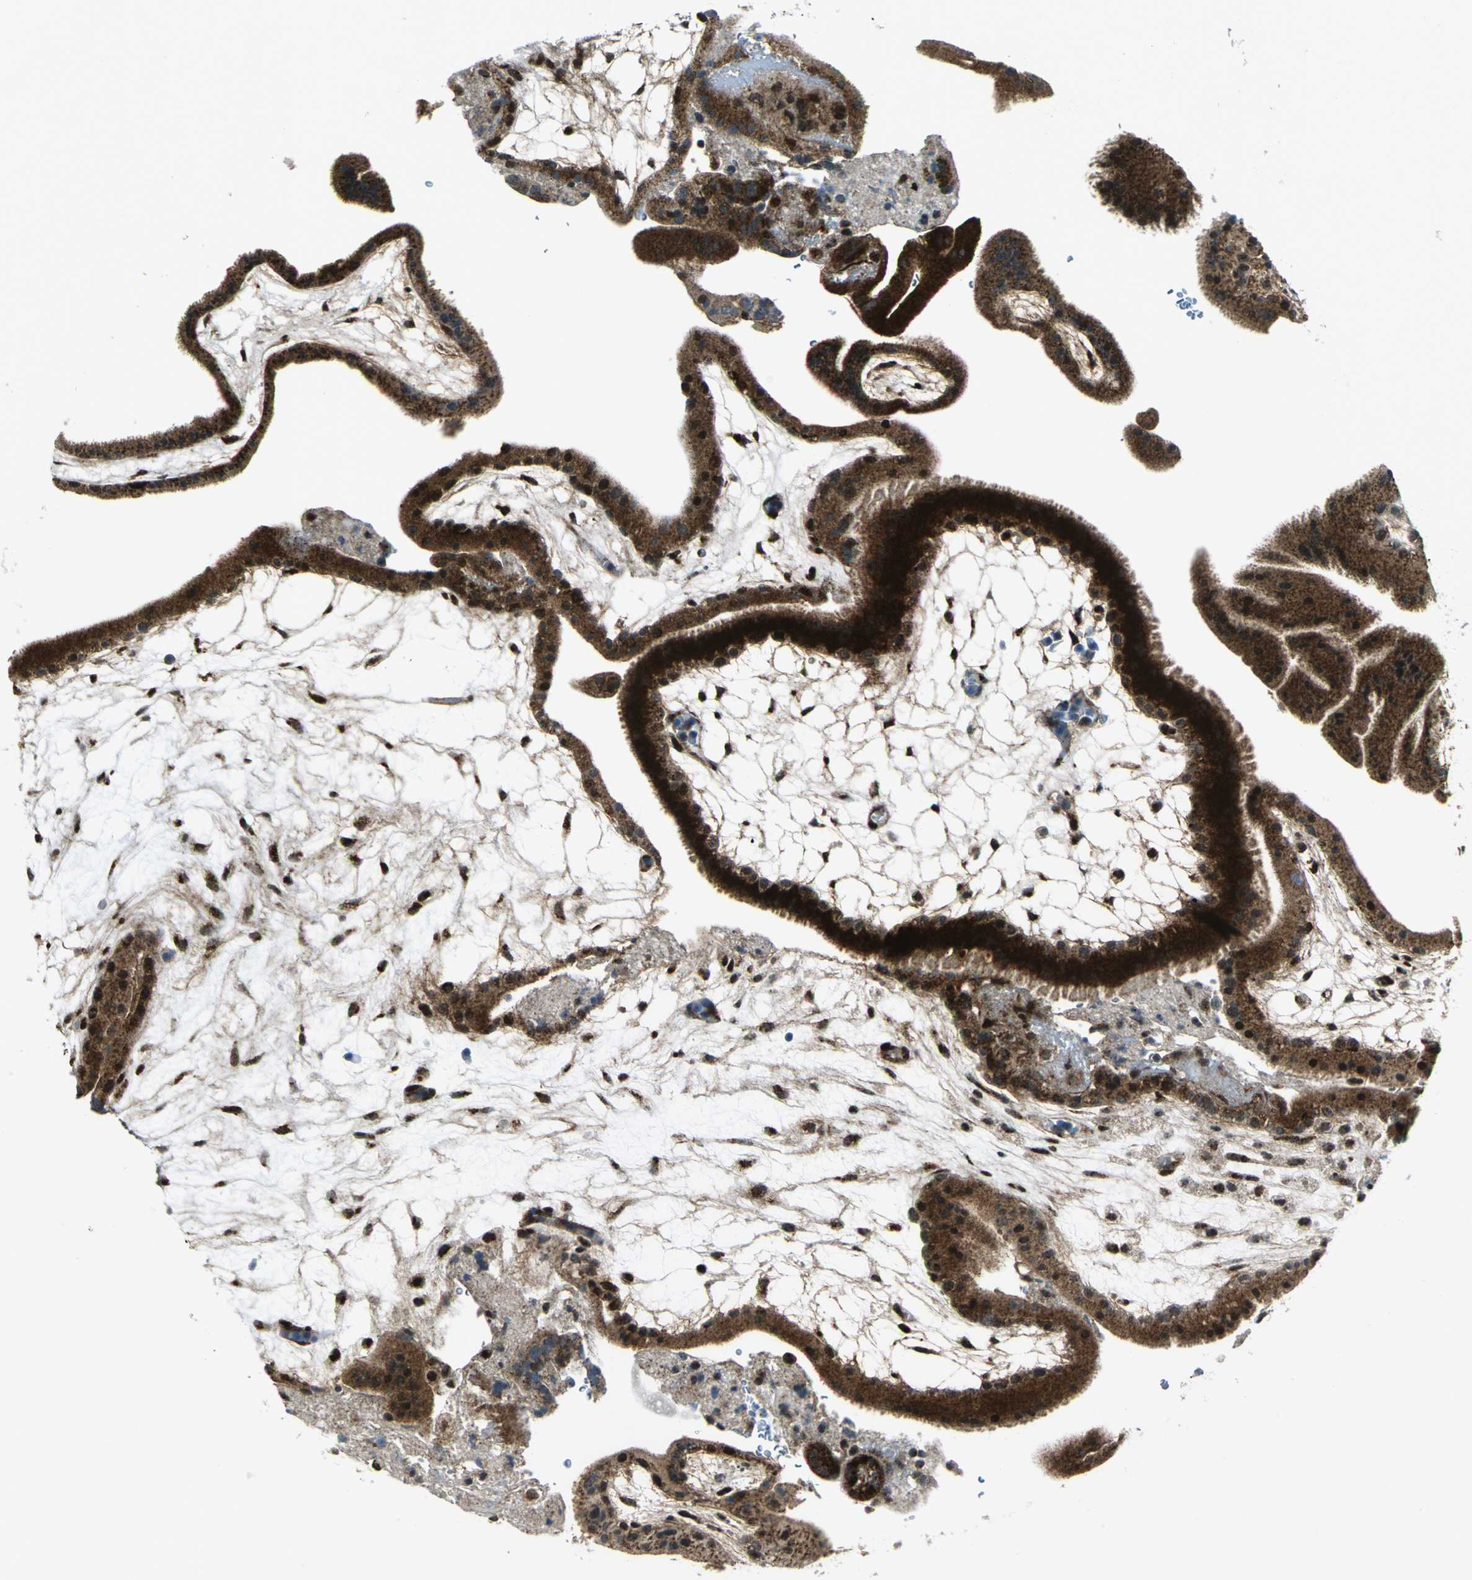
{"staining": {"intensity": "strong", "quantity": ">75%", "location": "cytoplasmic/membranous,nuclear"}, "tissue": "placenta", "cell_type": "Trophoblastic cells", "image_type": "normal", "snomed": [{"axis": "morphology", "description": "Normal tissue, NOS"}, {"axis": "topography", "description": "Placenta"}], "caption": "A brown stain labels strong cytoplasmic/membranous,nuclear staining of a protein in trophoblastic cells of normal human placenta. The staining was performed using DAB, with brown indicating positive protein expression. Nuclei are stained blue with hematoxylin.", "gene": "ATP6V1A", "patient": {"sex": "female", "age": 19}}